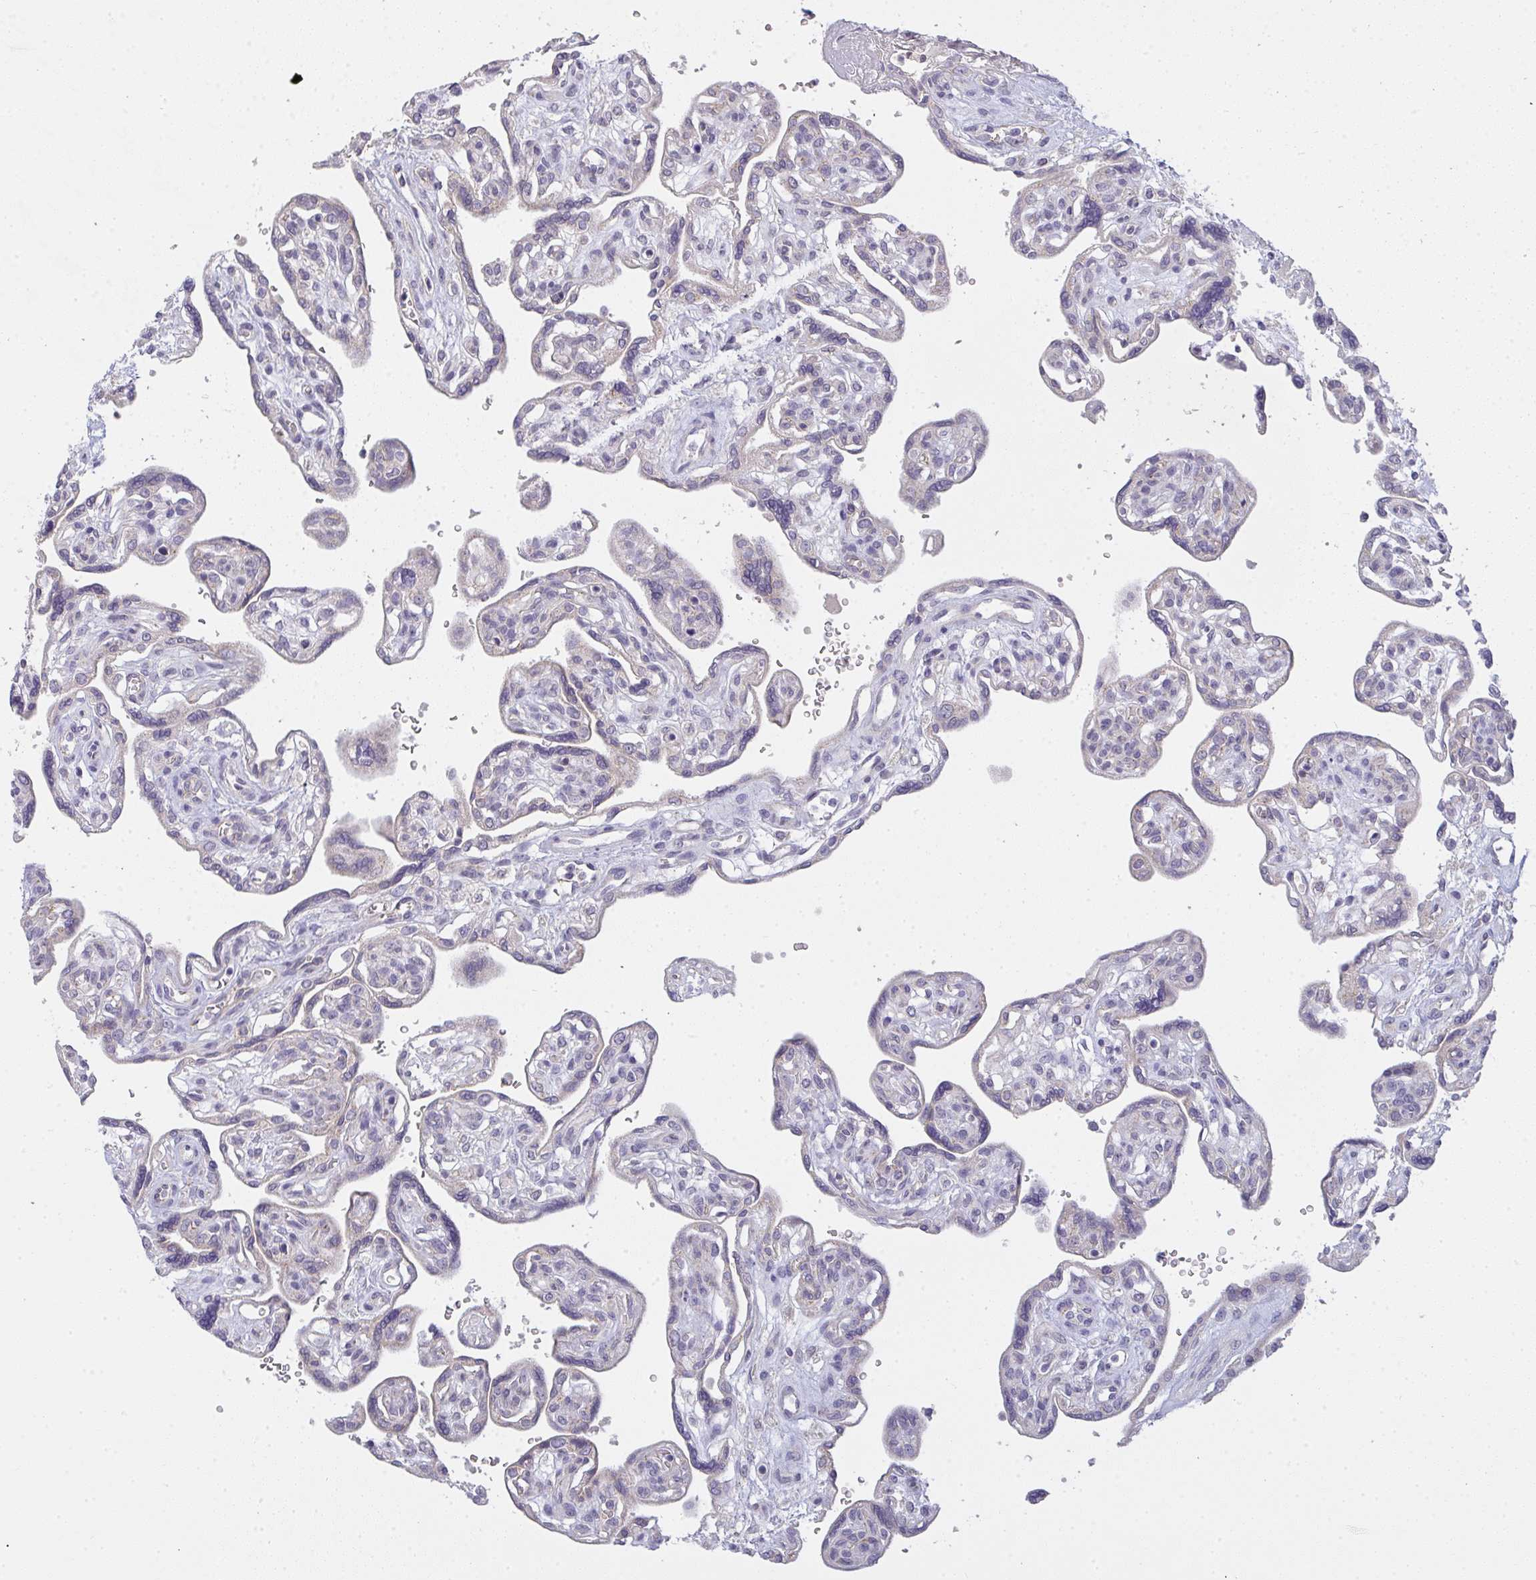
{"staining": {"intensity": "negative", "quantity": "none", "location": "none"}, "tissue": "placenta", "cell_type": "Decidual cells", "image_type": "normal", "snomed": [{"axis": "morphology", "description": "Normal tissue, NOS"}, {"axis": "topography", "description": "Placenta"}], "caption": "Image shows no protein staining in decidual cells of normal placenta. Nuclei are stained in blue.", "gene": "TMEM219", "patient": {"sex": "female", "age": 39}}